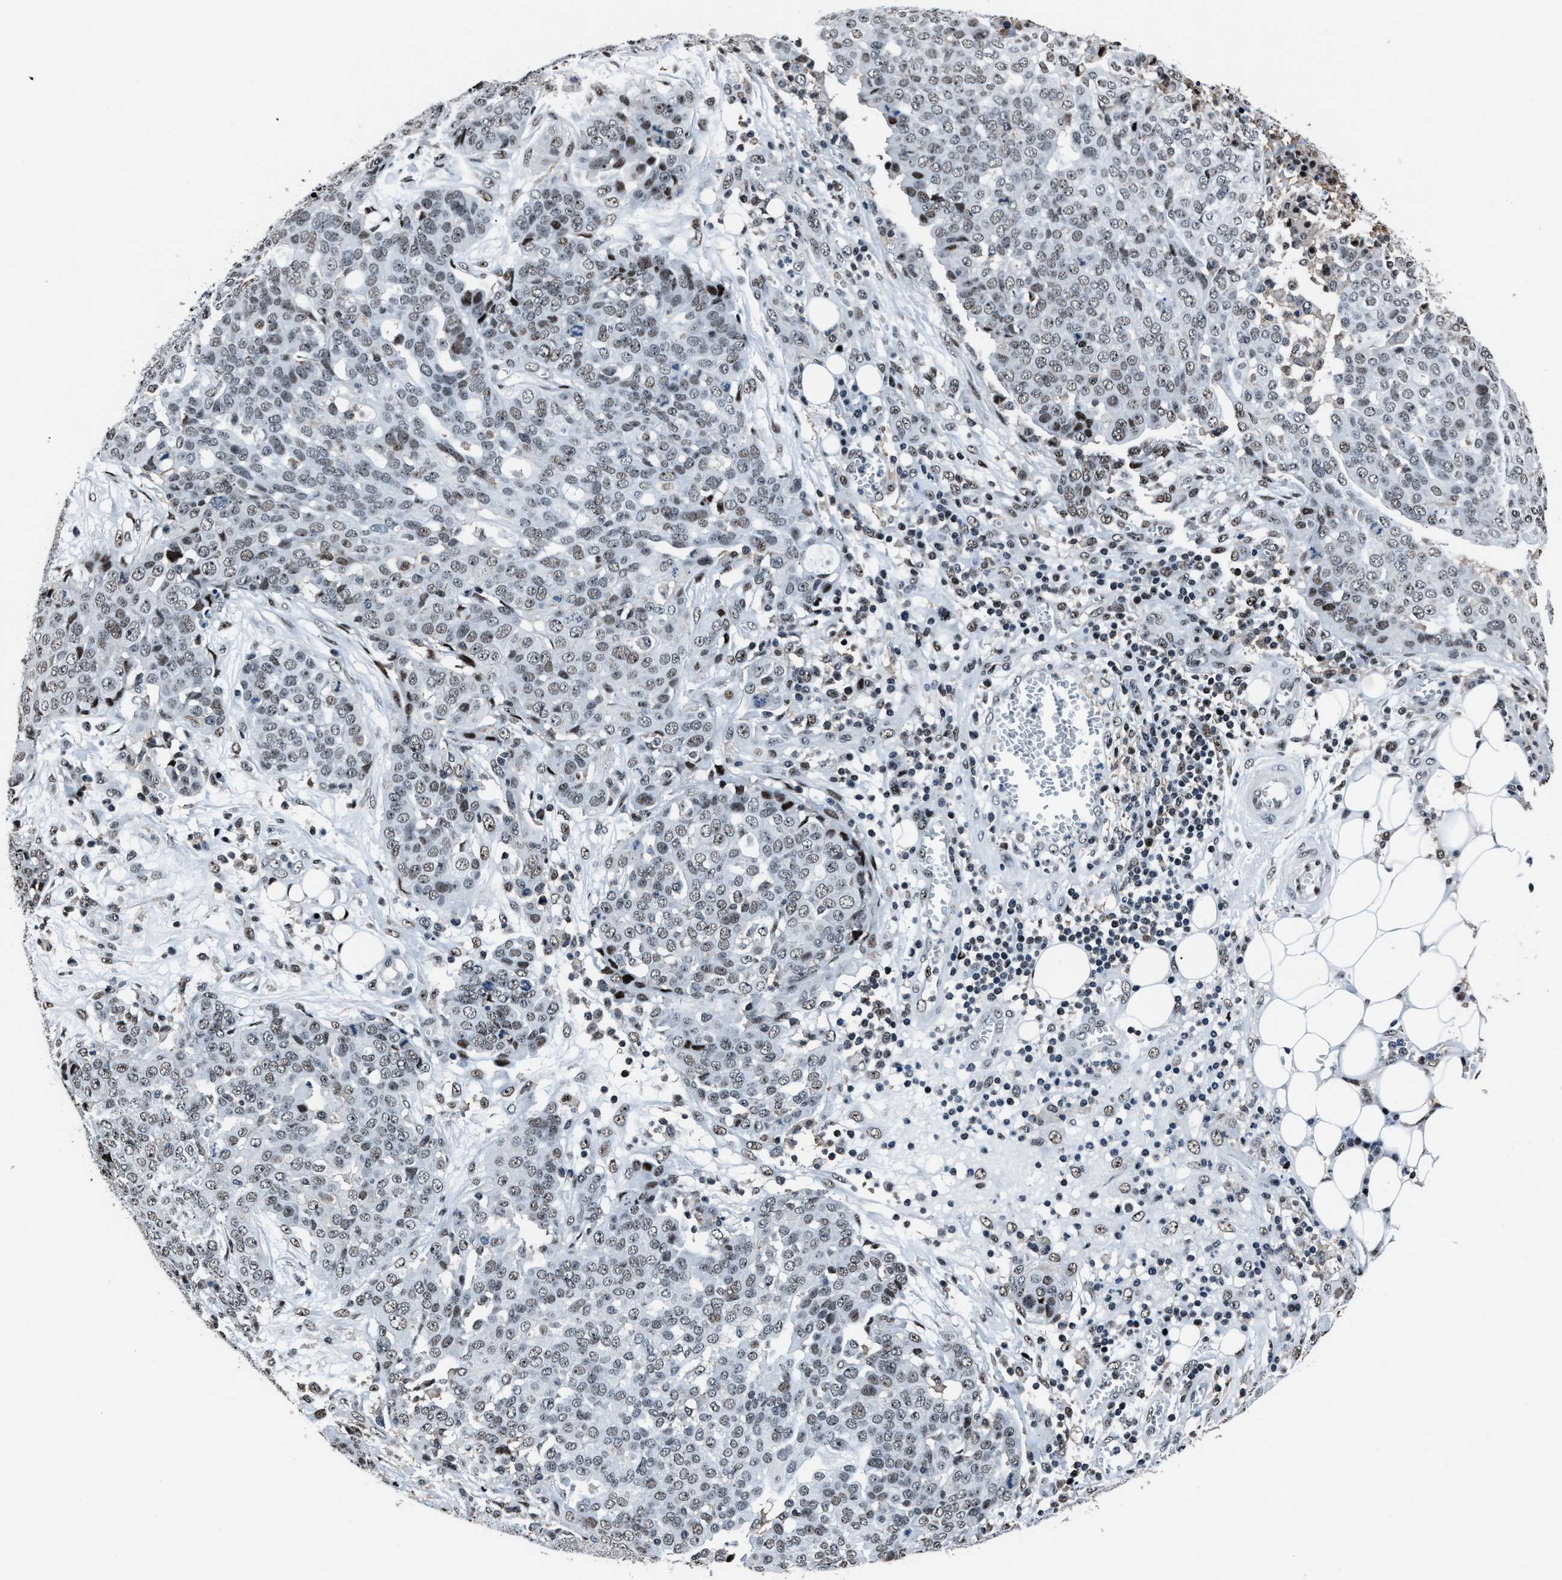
{"staining": {"intensity": "weak", "quantity": "<25%", "location": "nuclear"}, "tissue": "ovarian cancer", "cell_type": "Tumor cells", "image_type": "cancer", "snomed": [{"axis": "morphology", "description": "Cystadenocarcinoma, serous, NOS"}, {"axis": "topography", "description": "Soft tissue"}, {"axis": "topography", "description": "Ovary"}], "caption": "Tumor cells show no significant protein expression in ovarian serous cystadenocarcinoma.", "gene": "PPIE", "patient": {"sex": "female", "age": 57}}